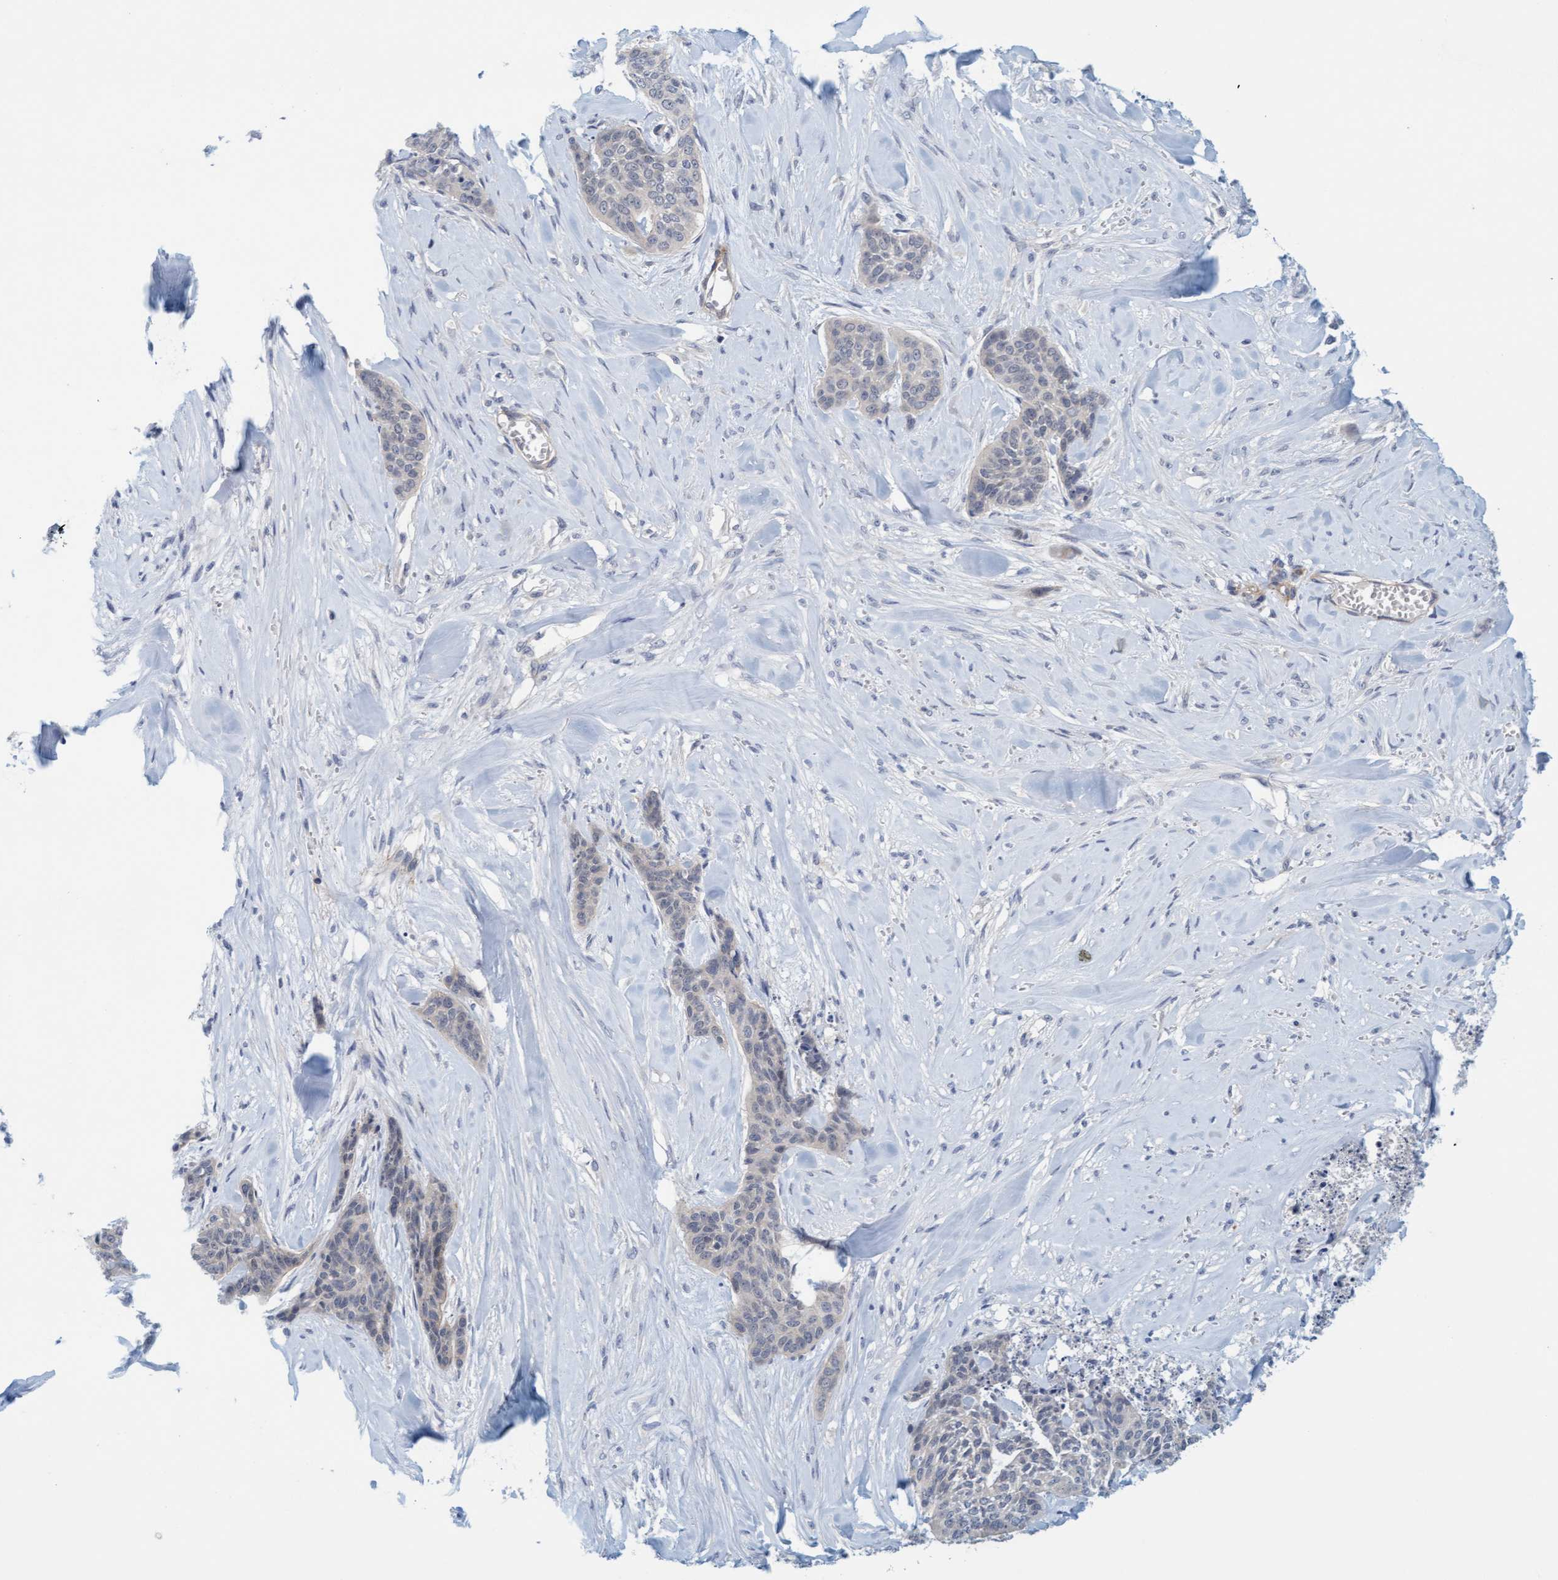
{"staining": {"intensity": "negative", "quantity": "none", "location": "none"}, "tissue": "skin cancer", "cell_type": "Tumor cells", "image_type": "cancer", "snomed": [{"axis": "morphology", "description": "Basal cell carcinoma"}, {"axis": "topography", "description": "Skin"}], "caption": "DAB immunohistochemical staining of skin cancer (basal cell carcinoma) displays no significant staining in tumor cells.", "gene": "TSTD2", "patient": {"sex": "female", "age": 64}}